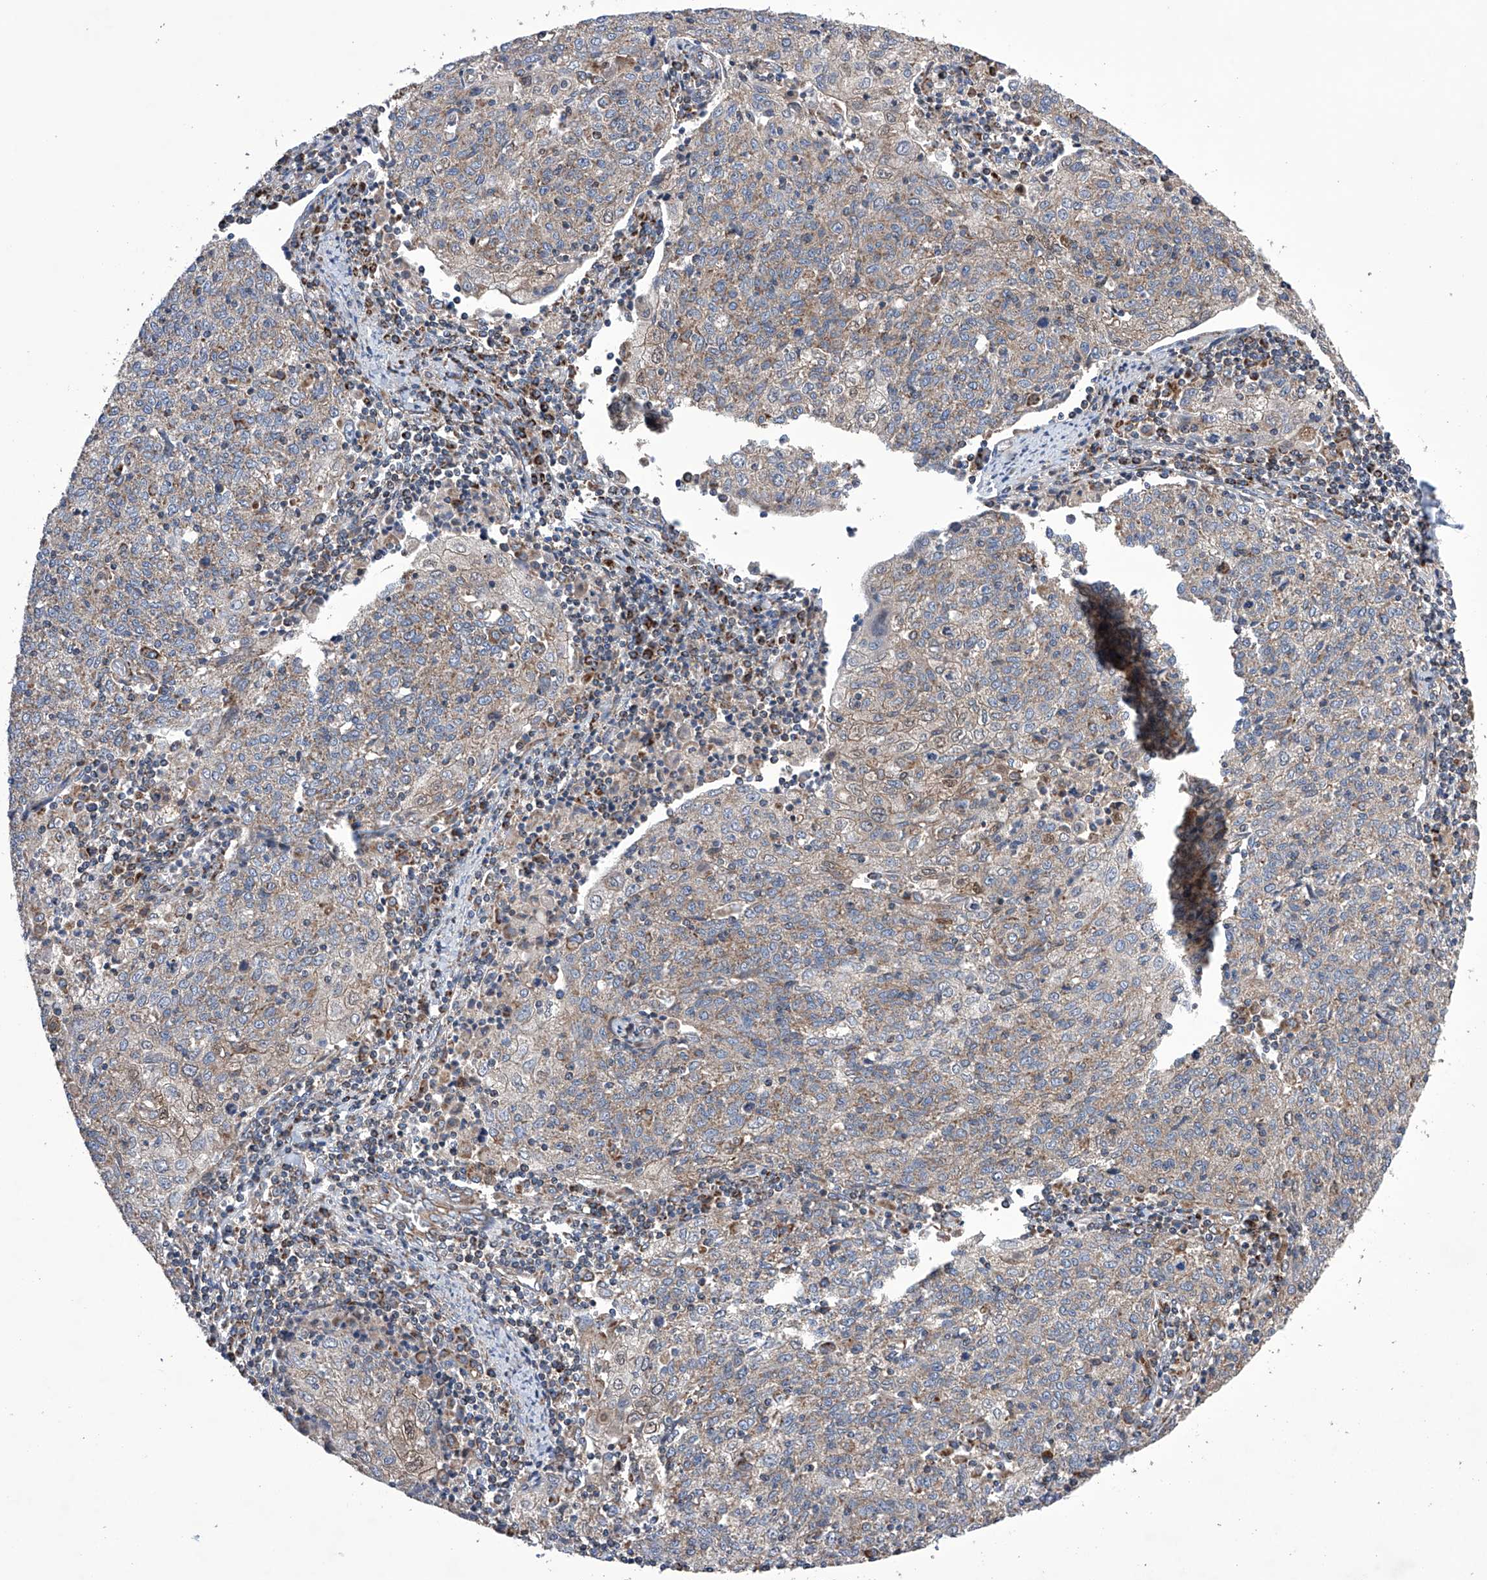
{"staining": {"intensity": "weak", "quantity": "25%-75%", "location": "cytoplasmic/membranous"}, "tissue": "cervical cancer", "cell_type": "Tumor cells", "image_type": "cancer", "snomed": [{"axis": "morphology", "description": "Squamous cell carcinoma, NOS"}, {"axis": "topography", "description": "Cervix"}], "caption": "Protein expression analysis of cervical squamous cell carcinoma reveals weak cytoplasmic/membranous positivity in approximately 25%-75% of tumor cells. The staining was performed using DAB (3,3'-diaminobenzidine), with brown indicating positive protein expression. Nuclei are stained blue with hematoxylin.", "gene": "EFCAB2", "patient": {"sex": "female", "age": 48}}